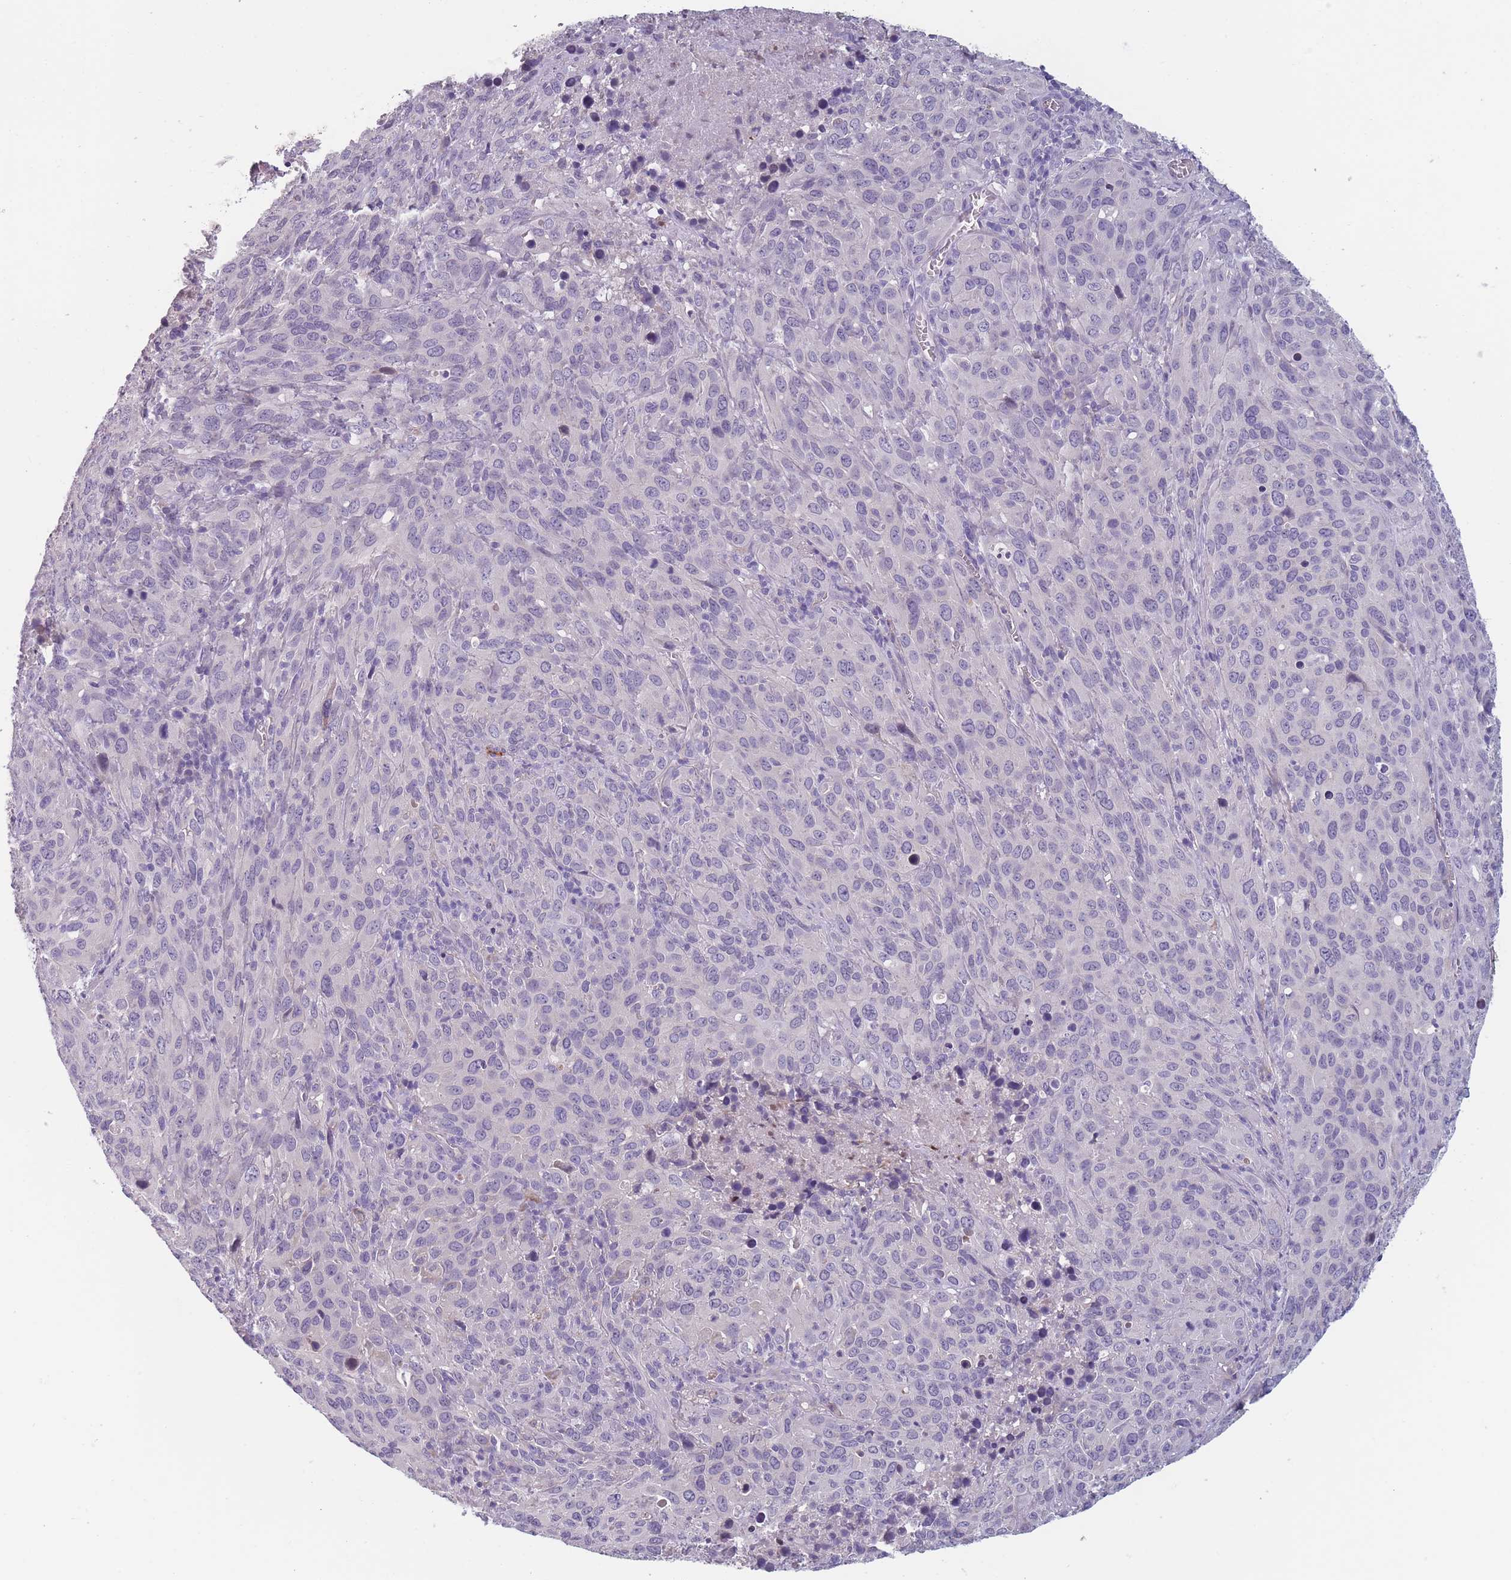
{"staining": {"intensity": "negative", "quantity": "none", "location": "none"}, "tissue": "cervical cancer", "cell_type": "Tumor cells", "image_type": "cancer", "snomed": [{"axis": "morphology", "description": "Squamous cell carcinoma, NOS"}, {"axis": "topography", "description": "Cervix"}], "caption": "The photomicrograph demonstrates no staining of tumor cells in squamous cell carcinoma (cervical).", "gene": "FAM83F", "patient": {"sex": "female", "age": 51}}